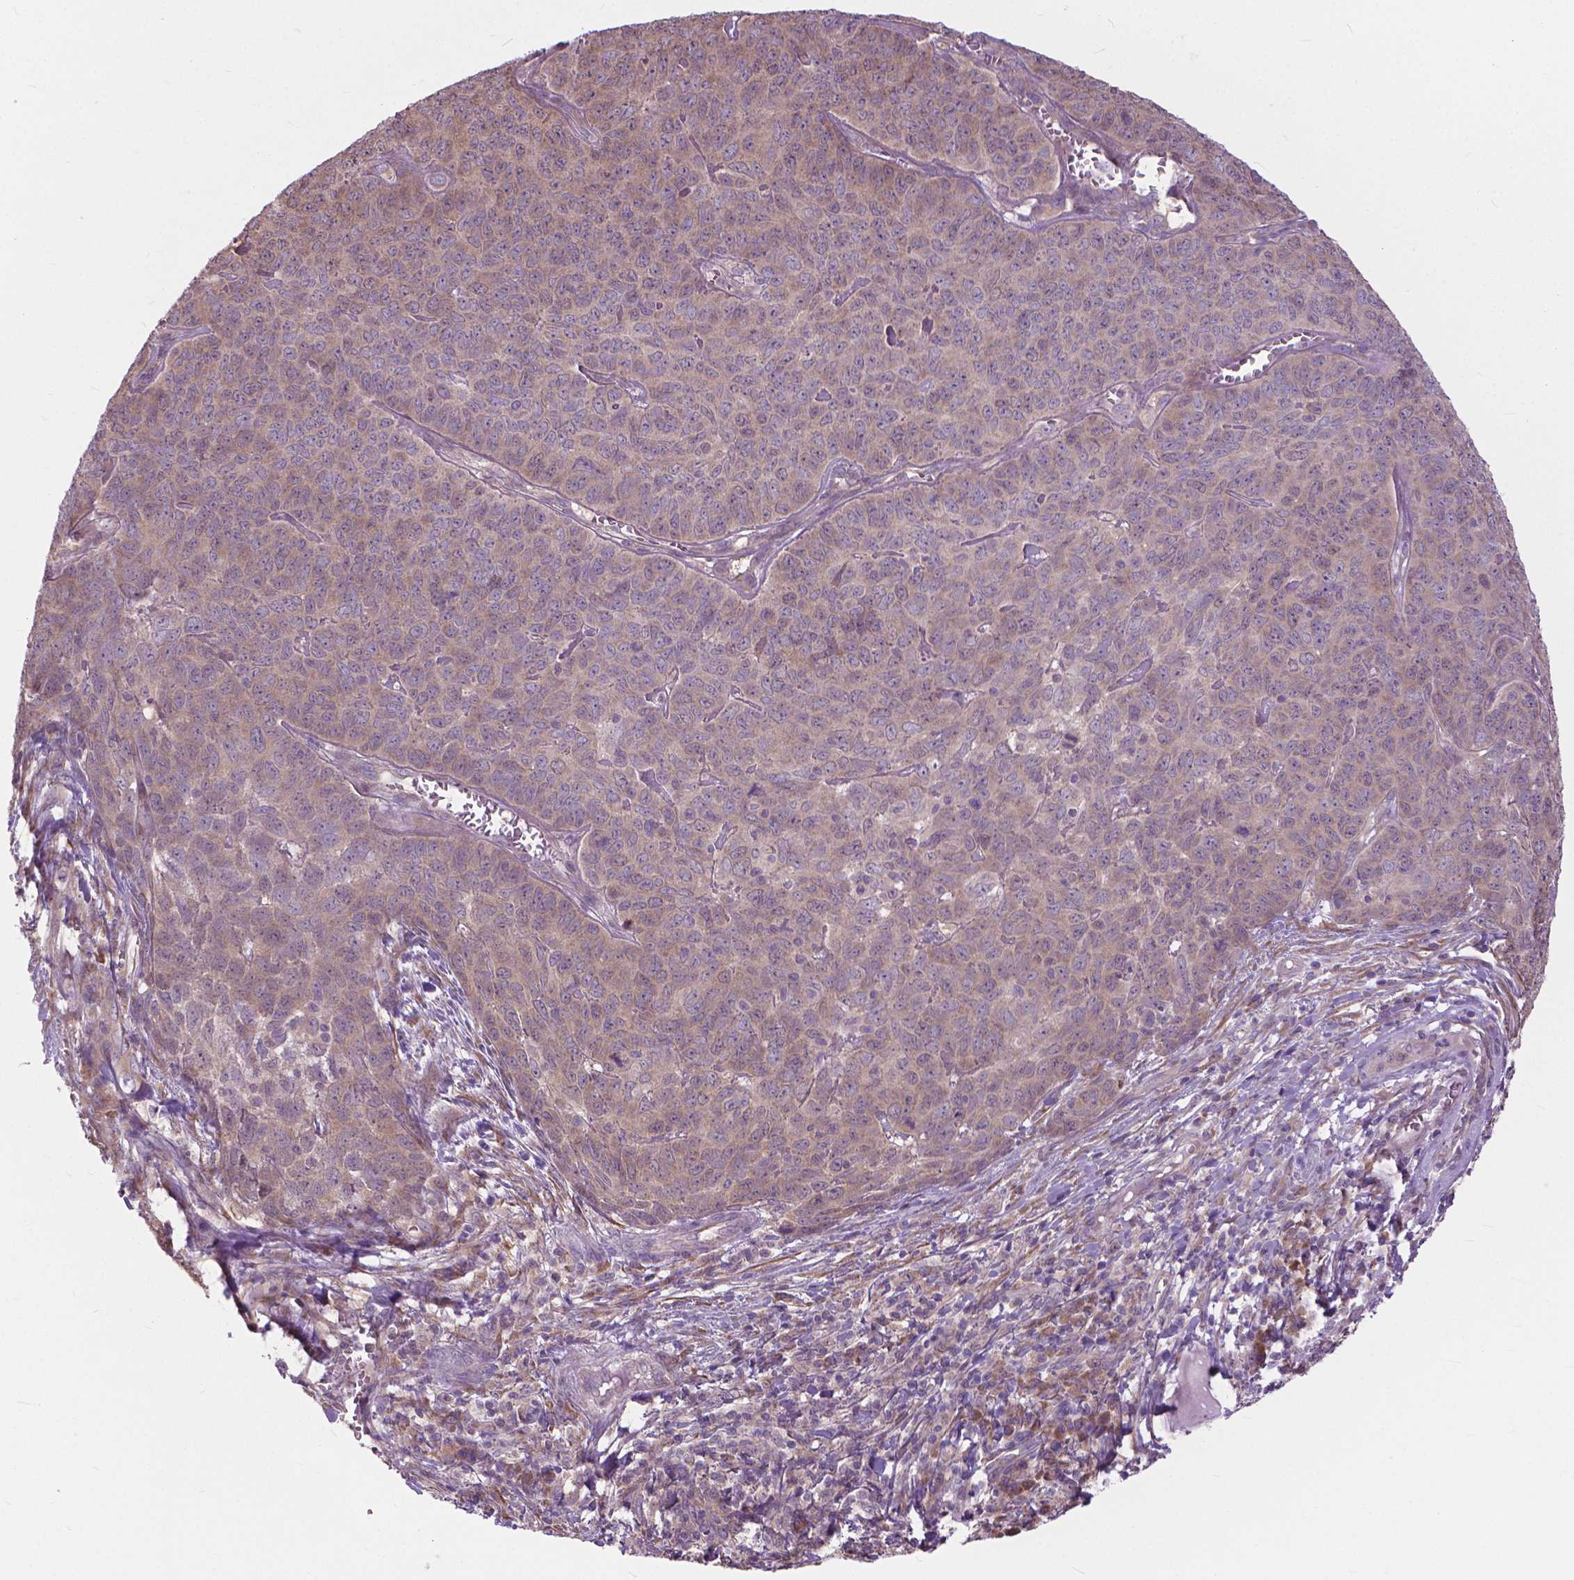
{"staining": {"intensity": "weak", "quantity": "<25%", "location": "cytoplasmic/membranous"}, "tissue": "skin cancer", "cell_type": "Tumor cells", "image_type": "cancer", "snomed": [{"axis": "morphology", "description": "Squamous cell carcinoma, NOS"}, {"axis": "topography", "description": "Skin"}, {"axis": "topography", "description": "Anal"}], "caption": "Histopathology image shows no significant protein expression in tumor cells of squamous cell carcinoma (skin).", "gene": "NUDT1", "patient": {"sex": "female", "age": 51}}